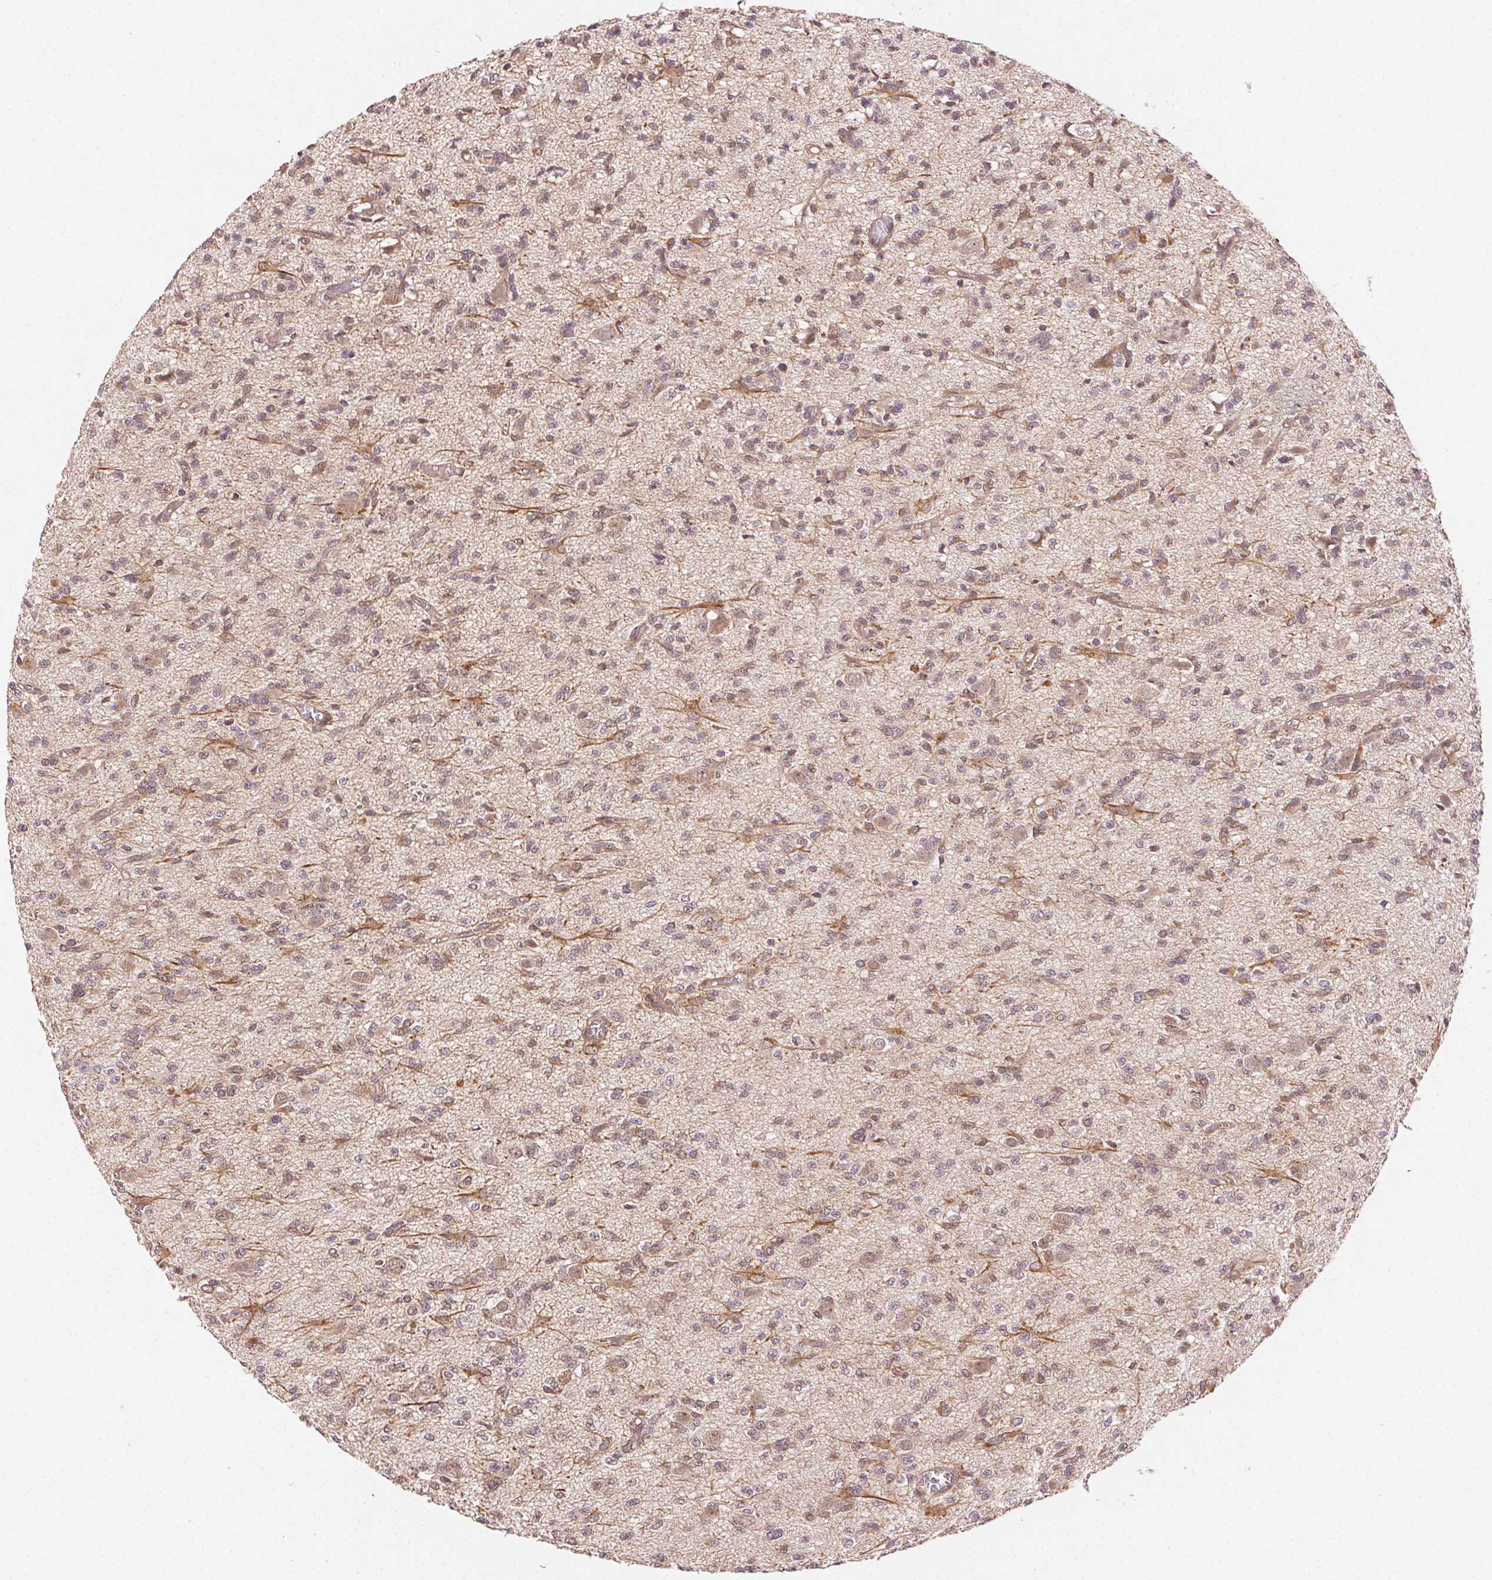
{"staining": {"intensity": "weak", "quantity": ">75%", "location": "cytoplasmic/membranous"}, "tissue": "glioma", "cell_type": "Tumor cells", "image_type": "cancer", "snomed": [{"axis": "morphology", "description": "Glioma, malignant, Low grade"}, {"axis": "topography", "description": "Brain"}], "caption": "Protein staining demonstrates weak cytoplasmic/membranous staining in about >75% of tumor cells in low-grade glioma (malignant).", "gene": "KLHL15", "patient": {"sex": "male", "age": 64}}